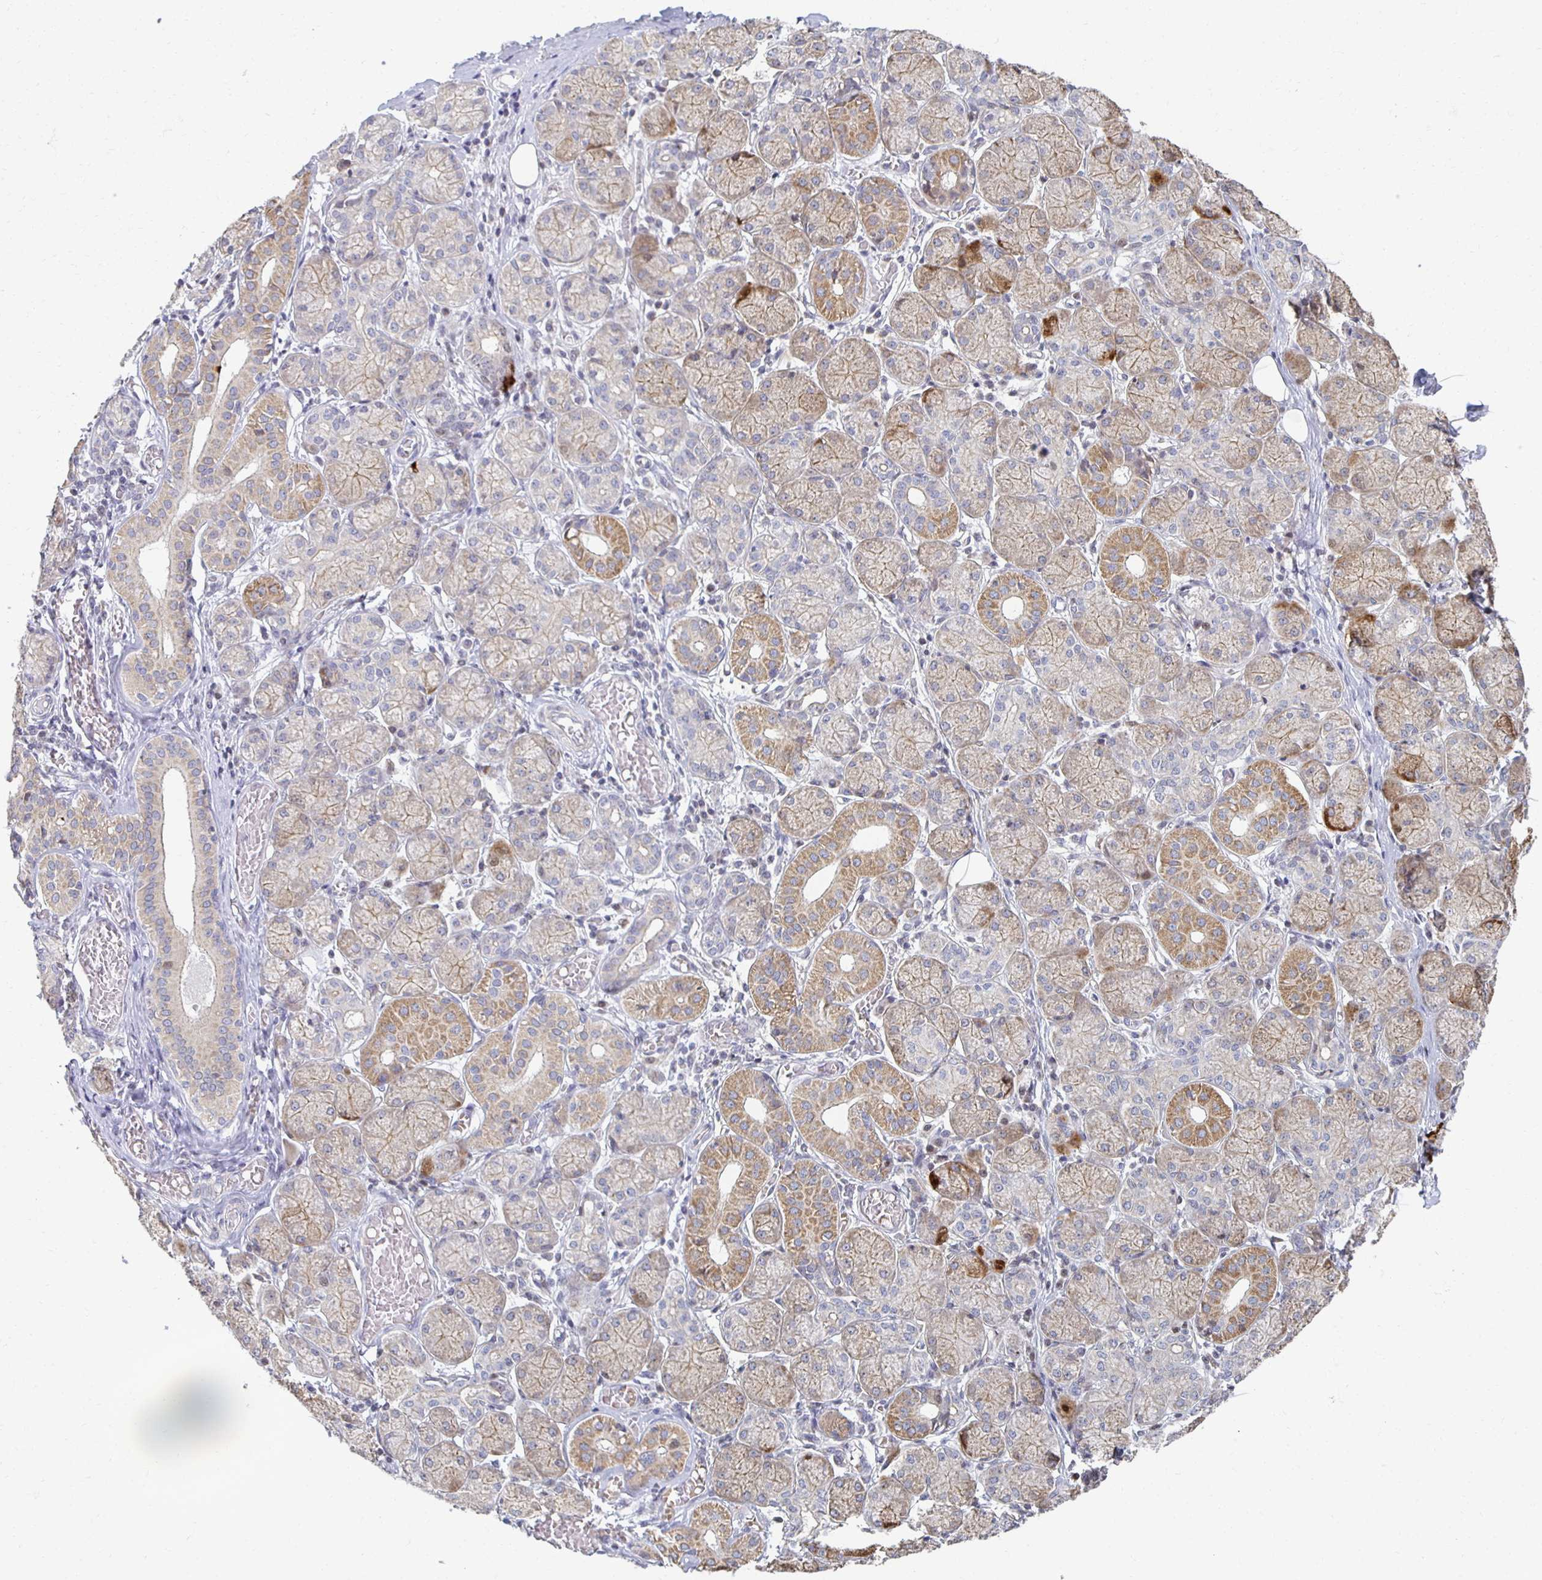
{"staining": {"intensity": "strong", "quantity": "25%-75%", "location": "cytoplasmic/membranous,nuclear"}, "tissue": "salivary gland", "cell_type": "Glandular cells", "image_type": "normal", "snomed": [{"axis": "morphology", "description": "Normal tissue, NOS"}, {"axis": "topography", "description": "Salivary gland"}], "caption": "Strong cytoplasmic/membranous,nuclear expression for a protein is appreciated in about 25%-75% of glandular cells of unremarkable salivary gland using IHC.", "gene": "HCFC1R1", "patient": {"sex": "female", "age": 24}}